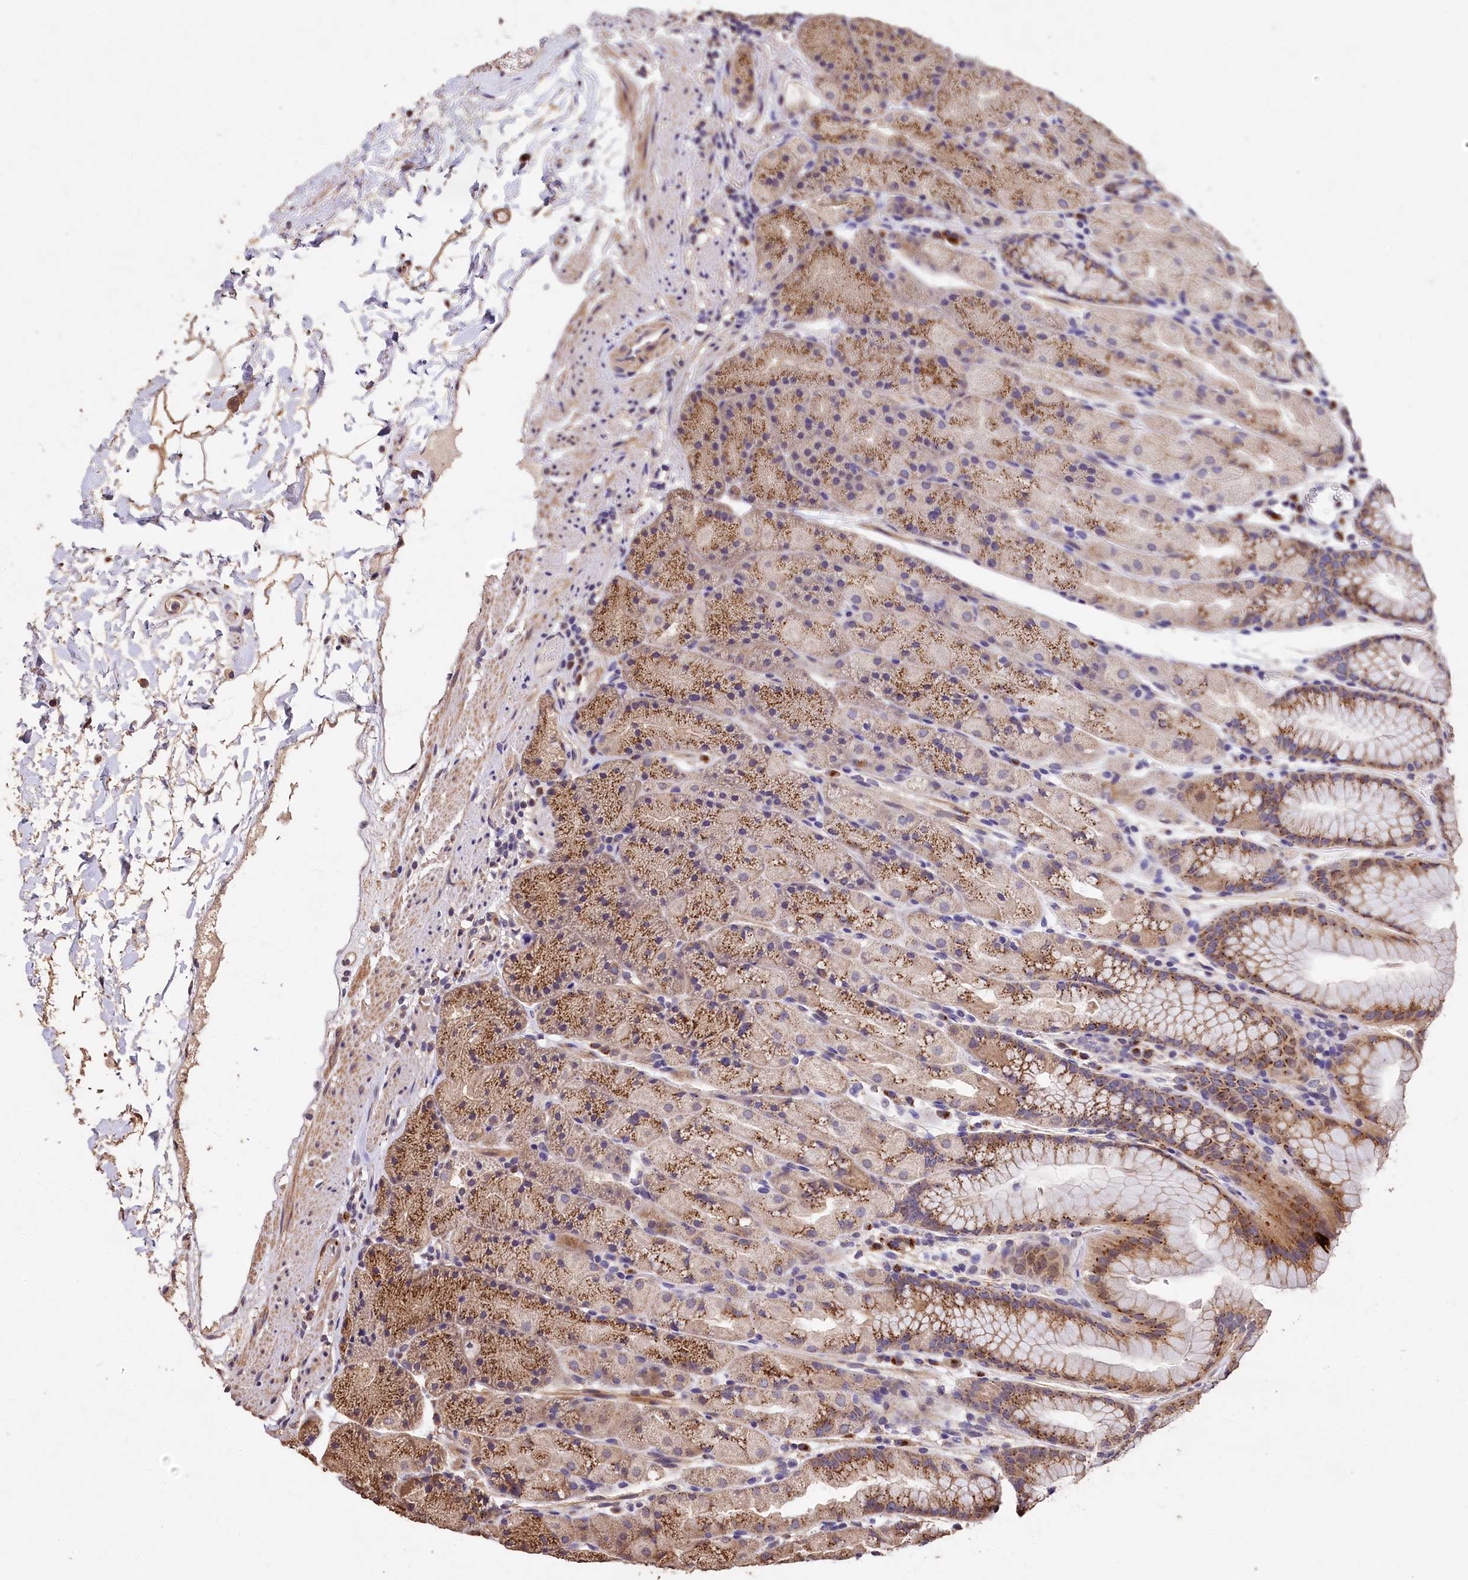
{"staining": {"intensity": "moderate", "quantity": ">75%", "location": "cytoplasmic/membranous"}, "tissue": "stomach", "cell_type": "Glandular cells", "image_type": "normal", "snomed": [{"axis": "morphology", "description": "Normal tissue, NOS"}, {"axis": "topography", "description": "Stomach, upper"}, {"axis": "topography", "description": "Stomach, lower"}], "caption": "Protein expression analysis of normal stomach demonstrates moderate cytoplasmic/membranous positivity in about >75% of glandular cells.", "gene": "LSM4", "patient": {"sex": "male", "age": 67}}